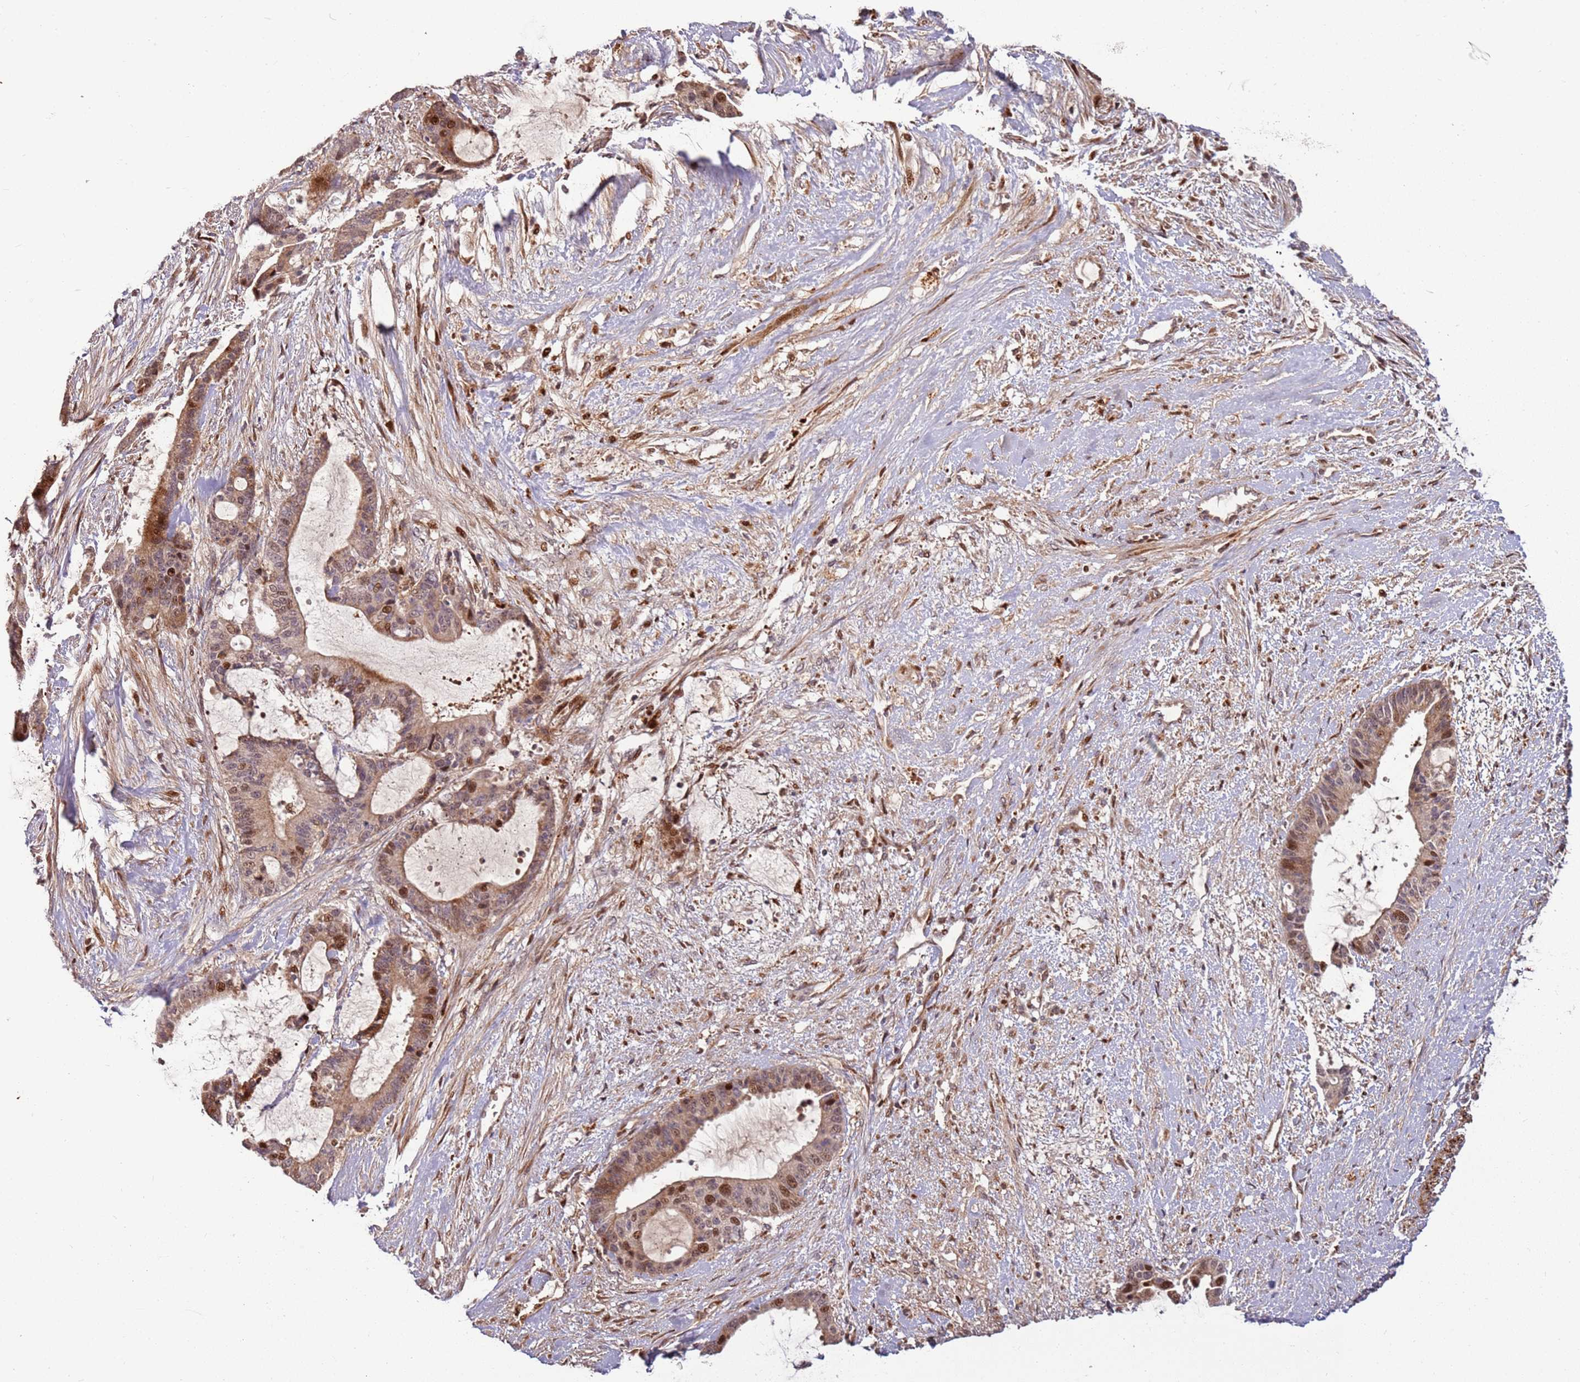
{"staining": {"intensity": "moderate", "quantity": "<25%", "location": "cytoplasmic/membranous,nuclear"}, "tissue": "liver cancer", "cell_type": "Tumor cells", "image_type": "cancer", "snomed": [{"axis": "morphology", "description": "Normal tissue, NOS"}, {"axis": "morphology", "description": "Cholangiocarcinoma"}, {"axis": "topography", "description": "Liver"}, {"axis": "topography", "description": "Peripheral nerve tissue"}], "caption": "Protein staining of cholangiocarcinoma (liver) tissue shows moderate cytoplasmic/membranous and nuclear staining in approximately <25% of tumor cells. Using DAB (3,3'-diaminobenzidine) (brown) and hematoxylin (blue) stains, captured at high magnification using brightfield microscopy.", "gene": "RHBDL1", "patient": {"sex": "female", "age": 73}}